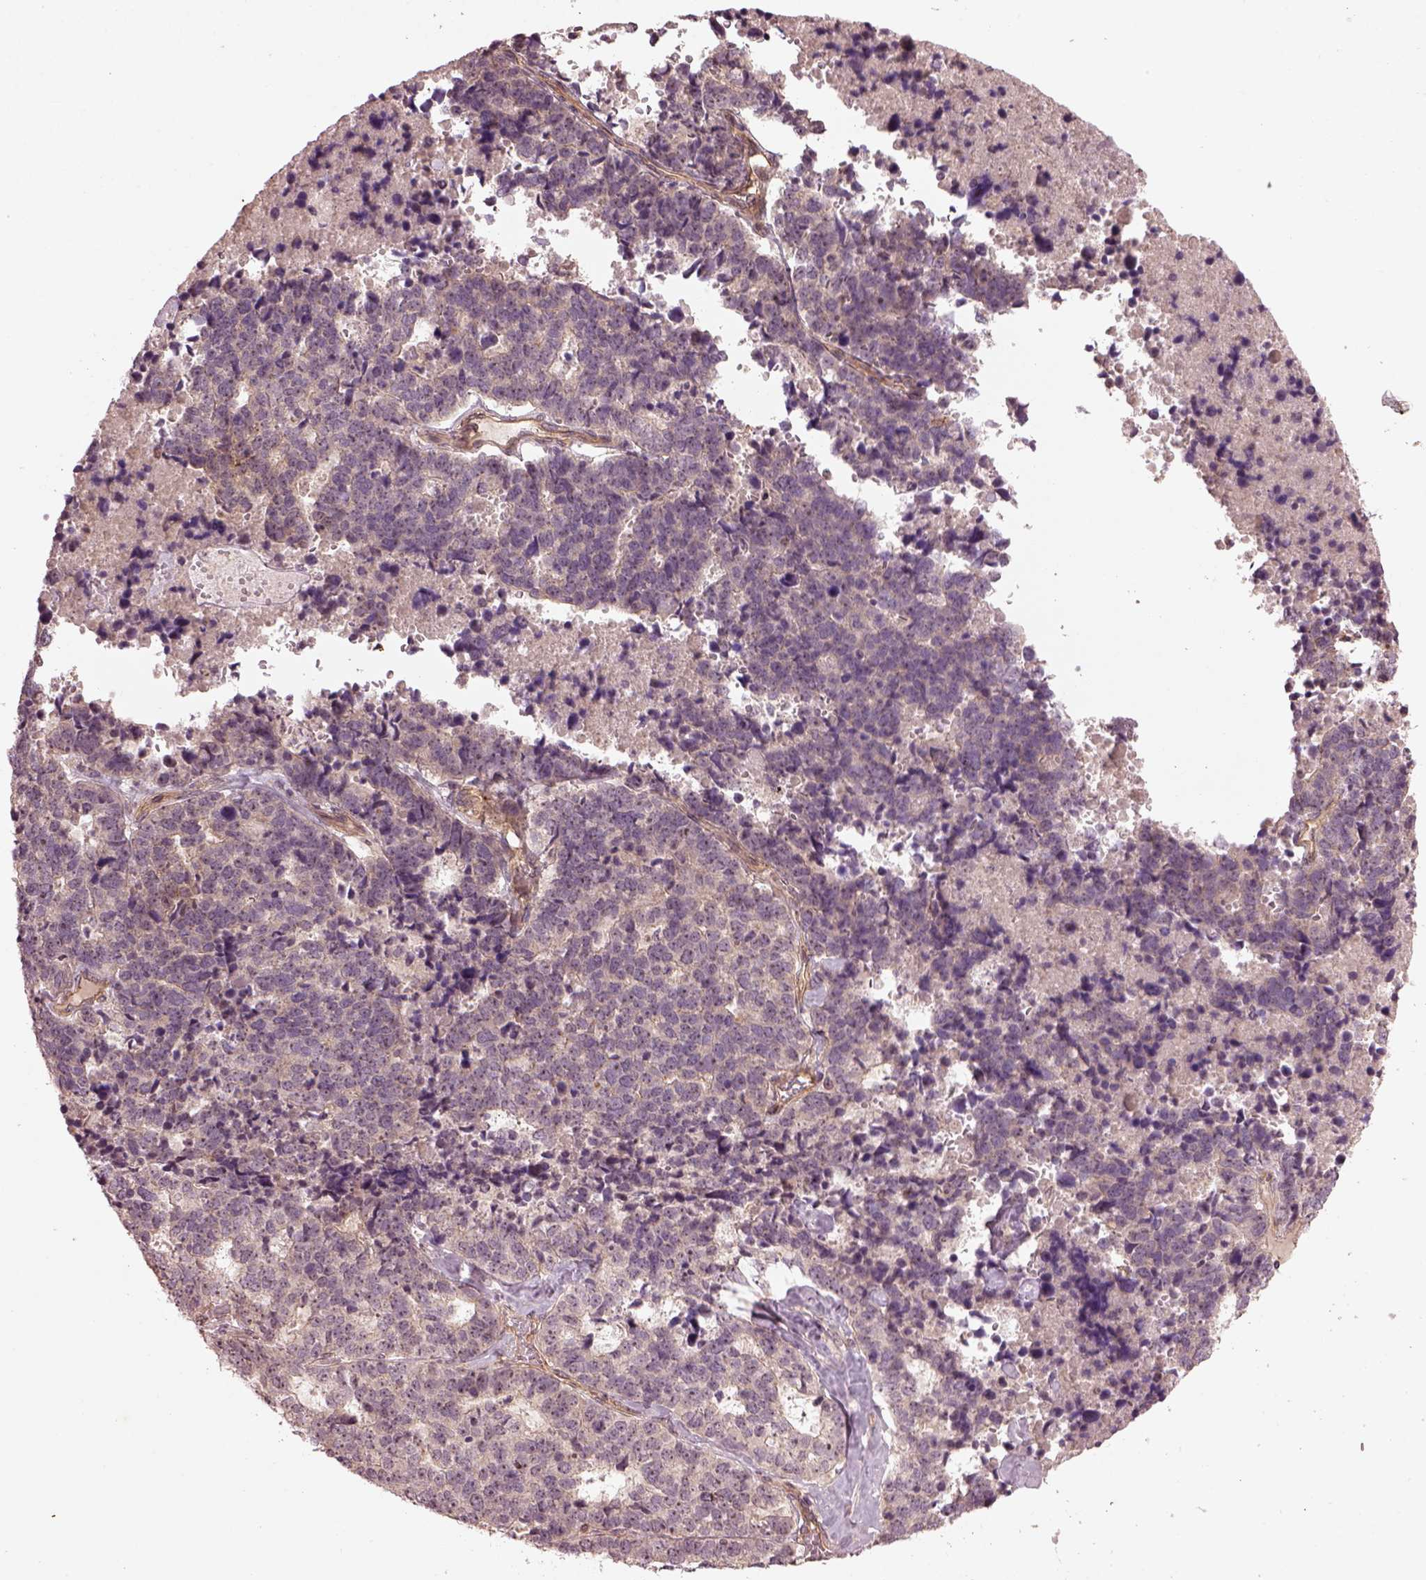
{"staining": {"intensity": "weak", "quantity": "<25%", "location": "nuclear"}, "tissue": "stomach cancer", "cell_type": "Tumor cells", "image_type": "cancer", "snomed": [{"axis": "morphology", "description": "Adenocarcinoma, NOS"}, {"axis": "topography", "description": "Stomach"}], "caption": "This micrograph is of stomach adenocarcinoma stained with IHC to label a protein in brown with the nuclei are counter-stained blue. There is no positivity in tumor cells. (DAB immunohistochemistry (IHC) visualized using brightfield microscopy, high magnification).", "gene": "GNRH1", "patient": {"sex": "male", "age": 69}}